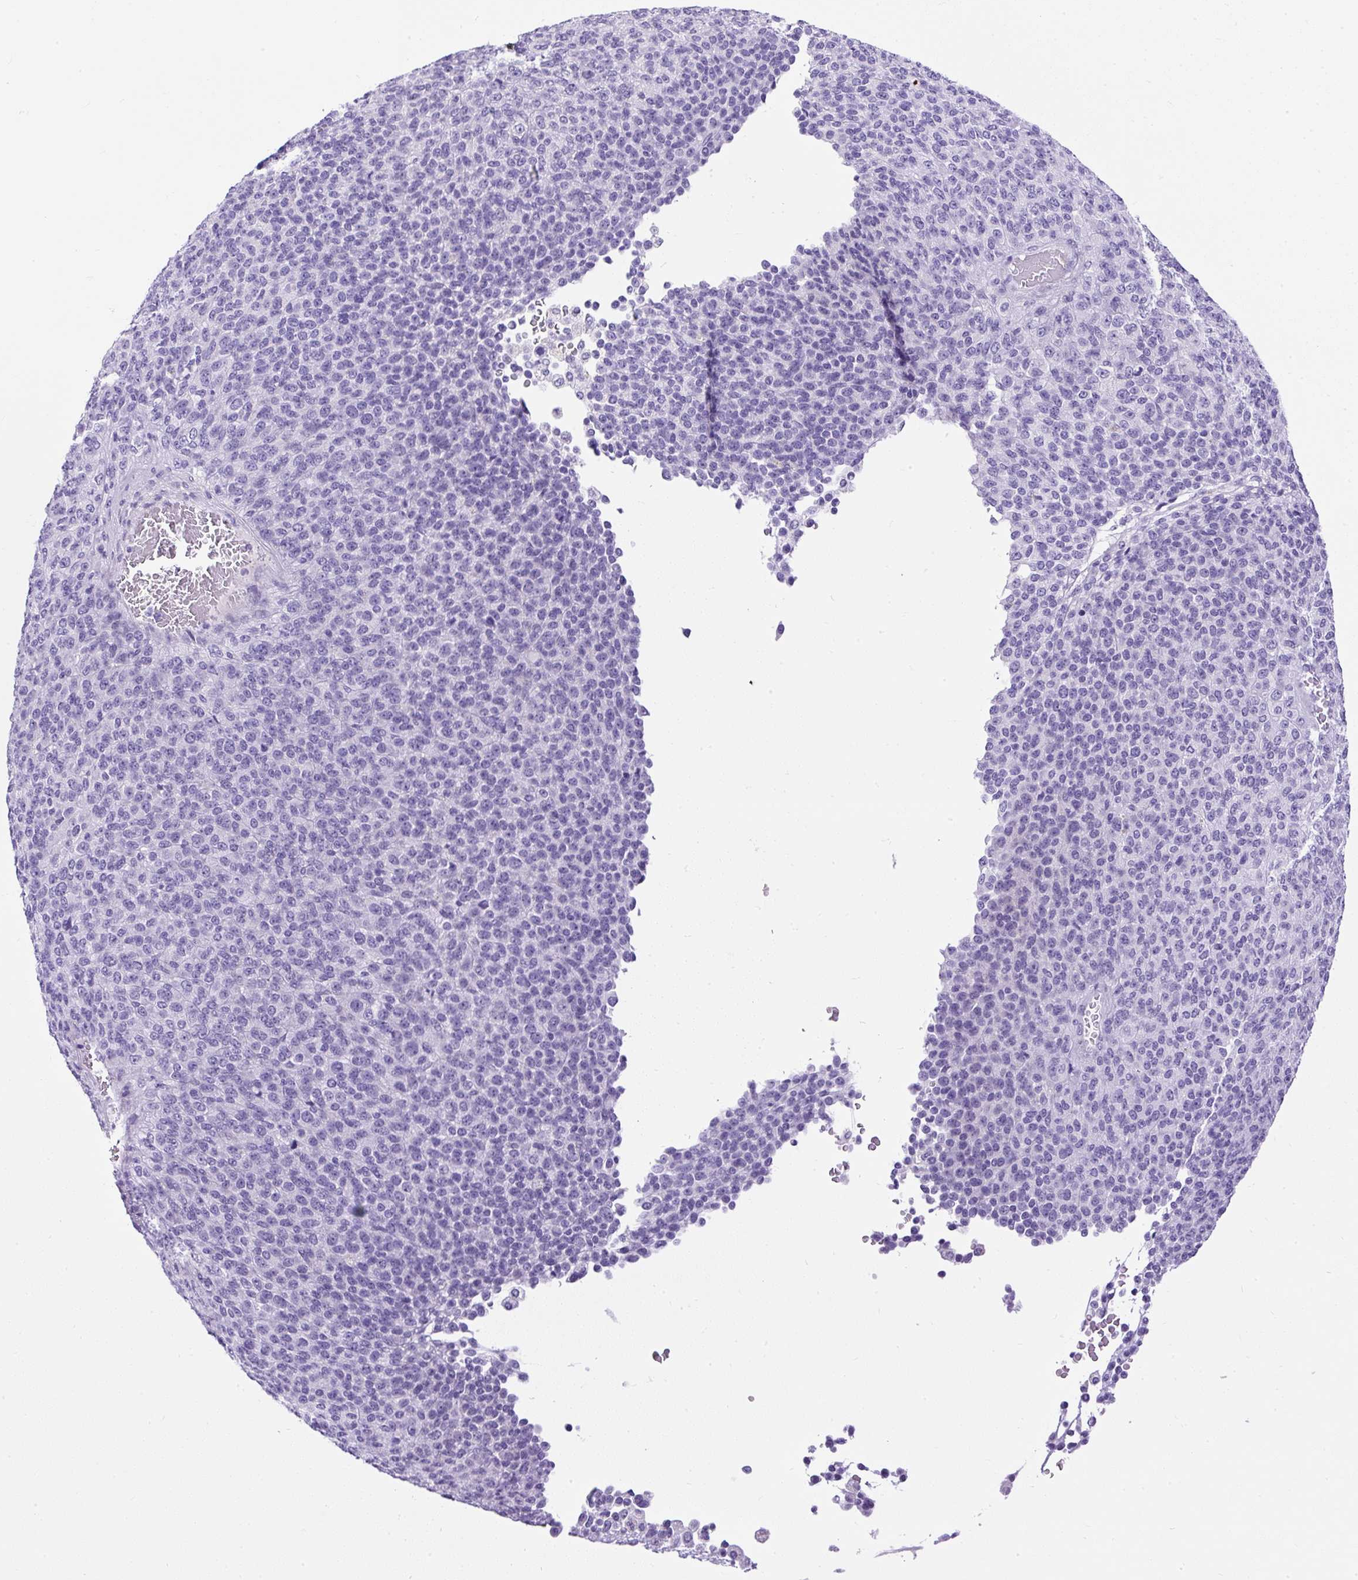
{"staining": {"intensity": "negative", "quantity": "none", "location": "none"}, "tissue": "melanoma", "cell_type": "Tumor cells", "image_type": "cancer", "snomed": [{"axis": "morphology", "description": "Malignant melanoma, Metastatic site"}, {"axis": "topography", "description": "Brain"}], "caption": "Histopathology image shows no protein positivity in tumor cells of melanoma tissue. (Brightfield microscopy of DAB (3,3'-diaminobenzidine) immunohistochemistry (IHC) at high magnification).", "gene": "UPP1", "patient": {"sex": "female", "age": 56}}